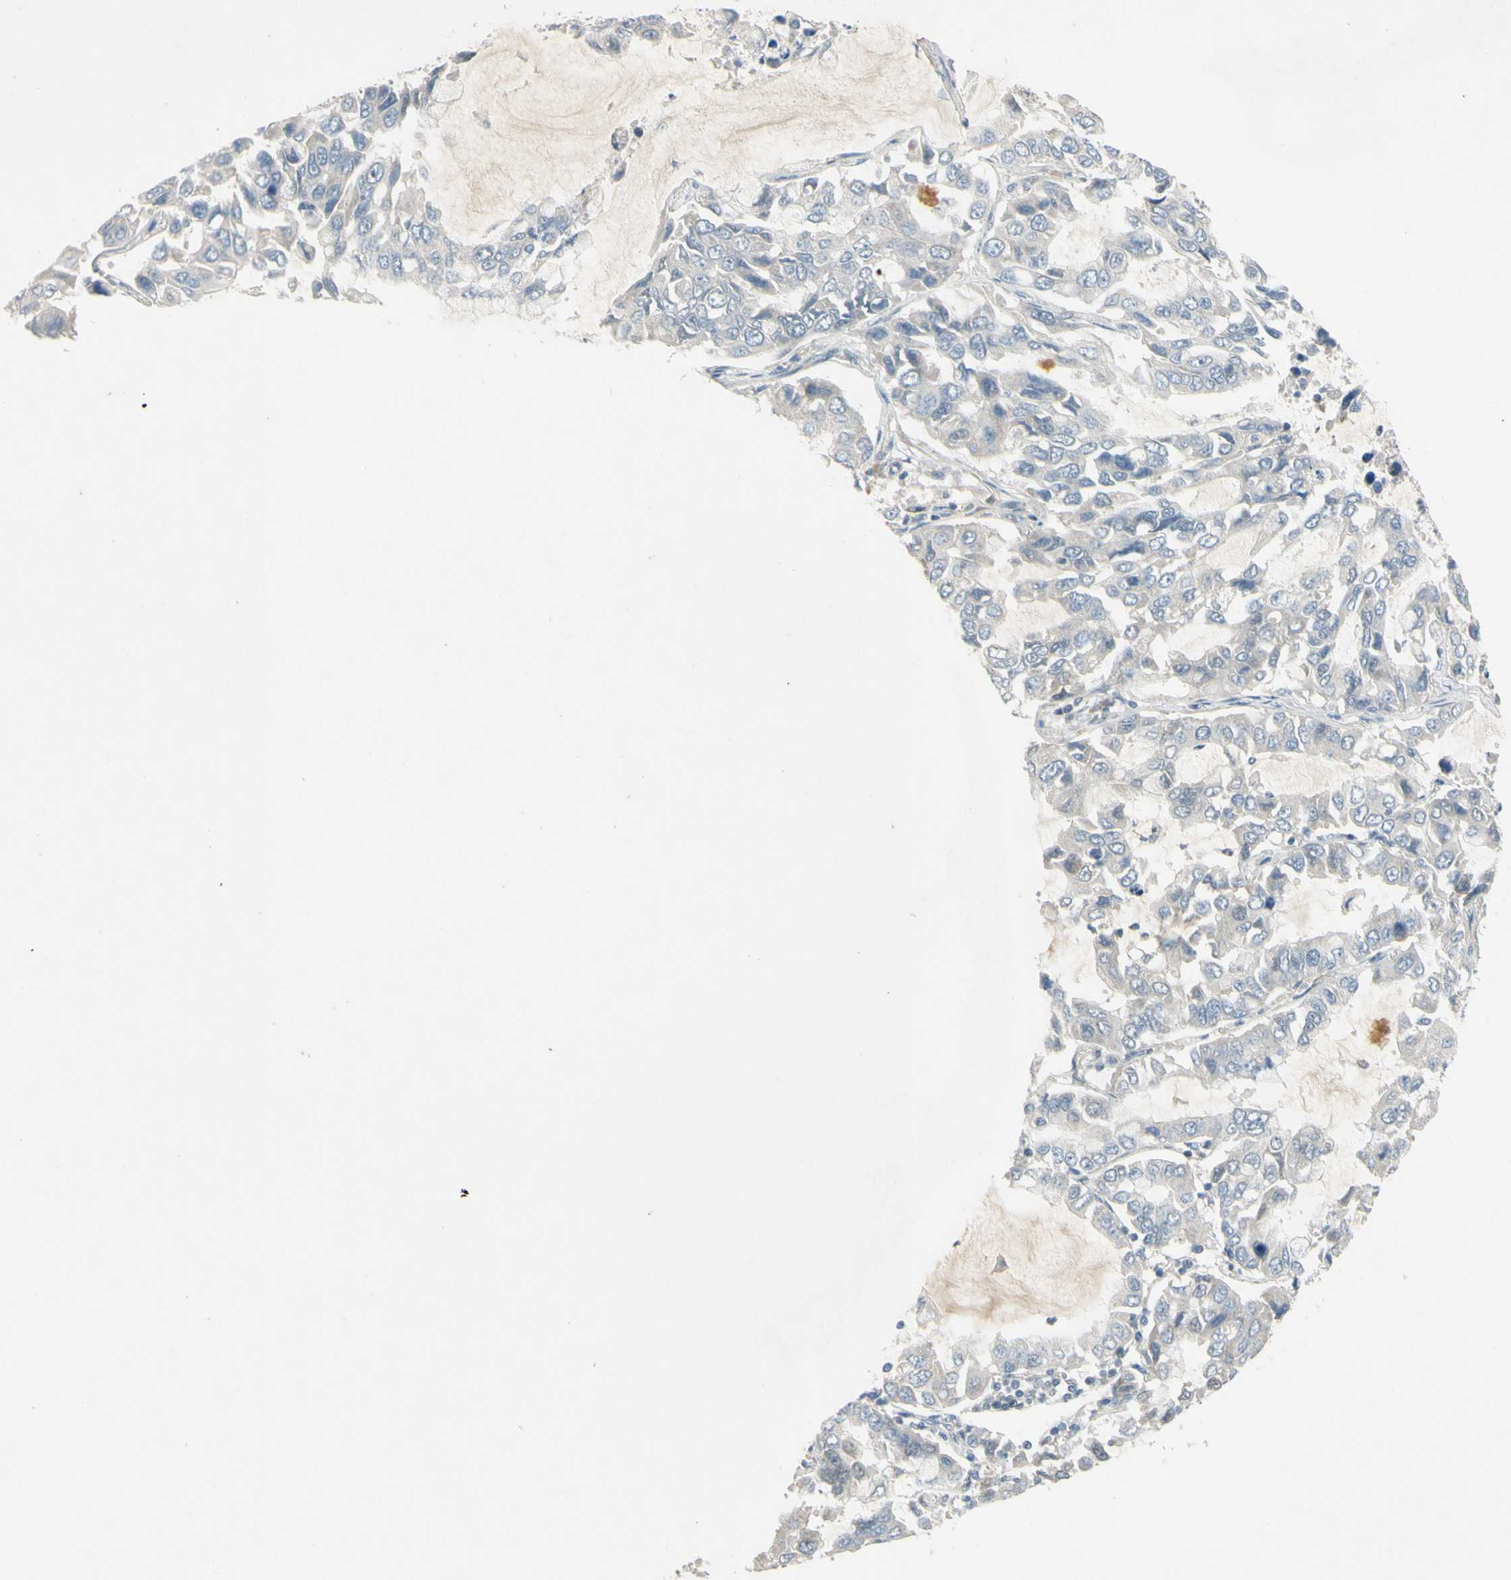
{"staining": {"intensity": "negative", "quantity": "none", "location": "none"}, "tissue": "lung cancer", "cell_type": "Tumor cells", "image_type": "cancer", "snomed": [{"axis": "morphology", "description": "Adenocarcinoma, NOS"}, {"axis": "topography", "description": "Lung"}], "caption": "IHC micrograph of lung cancer (adenocarcinoma) stained for a protein (brown), which demonstrates no expression in tumor cells. (Brightfield microscopy of DAB immunohistochemistry at high magnification).", "gene": "AATK", "patient": {"sex": "male", "age": 64}}